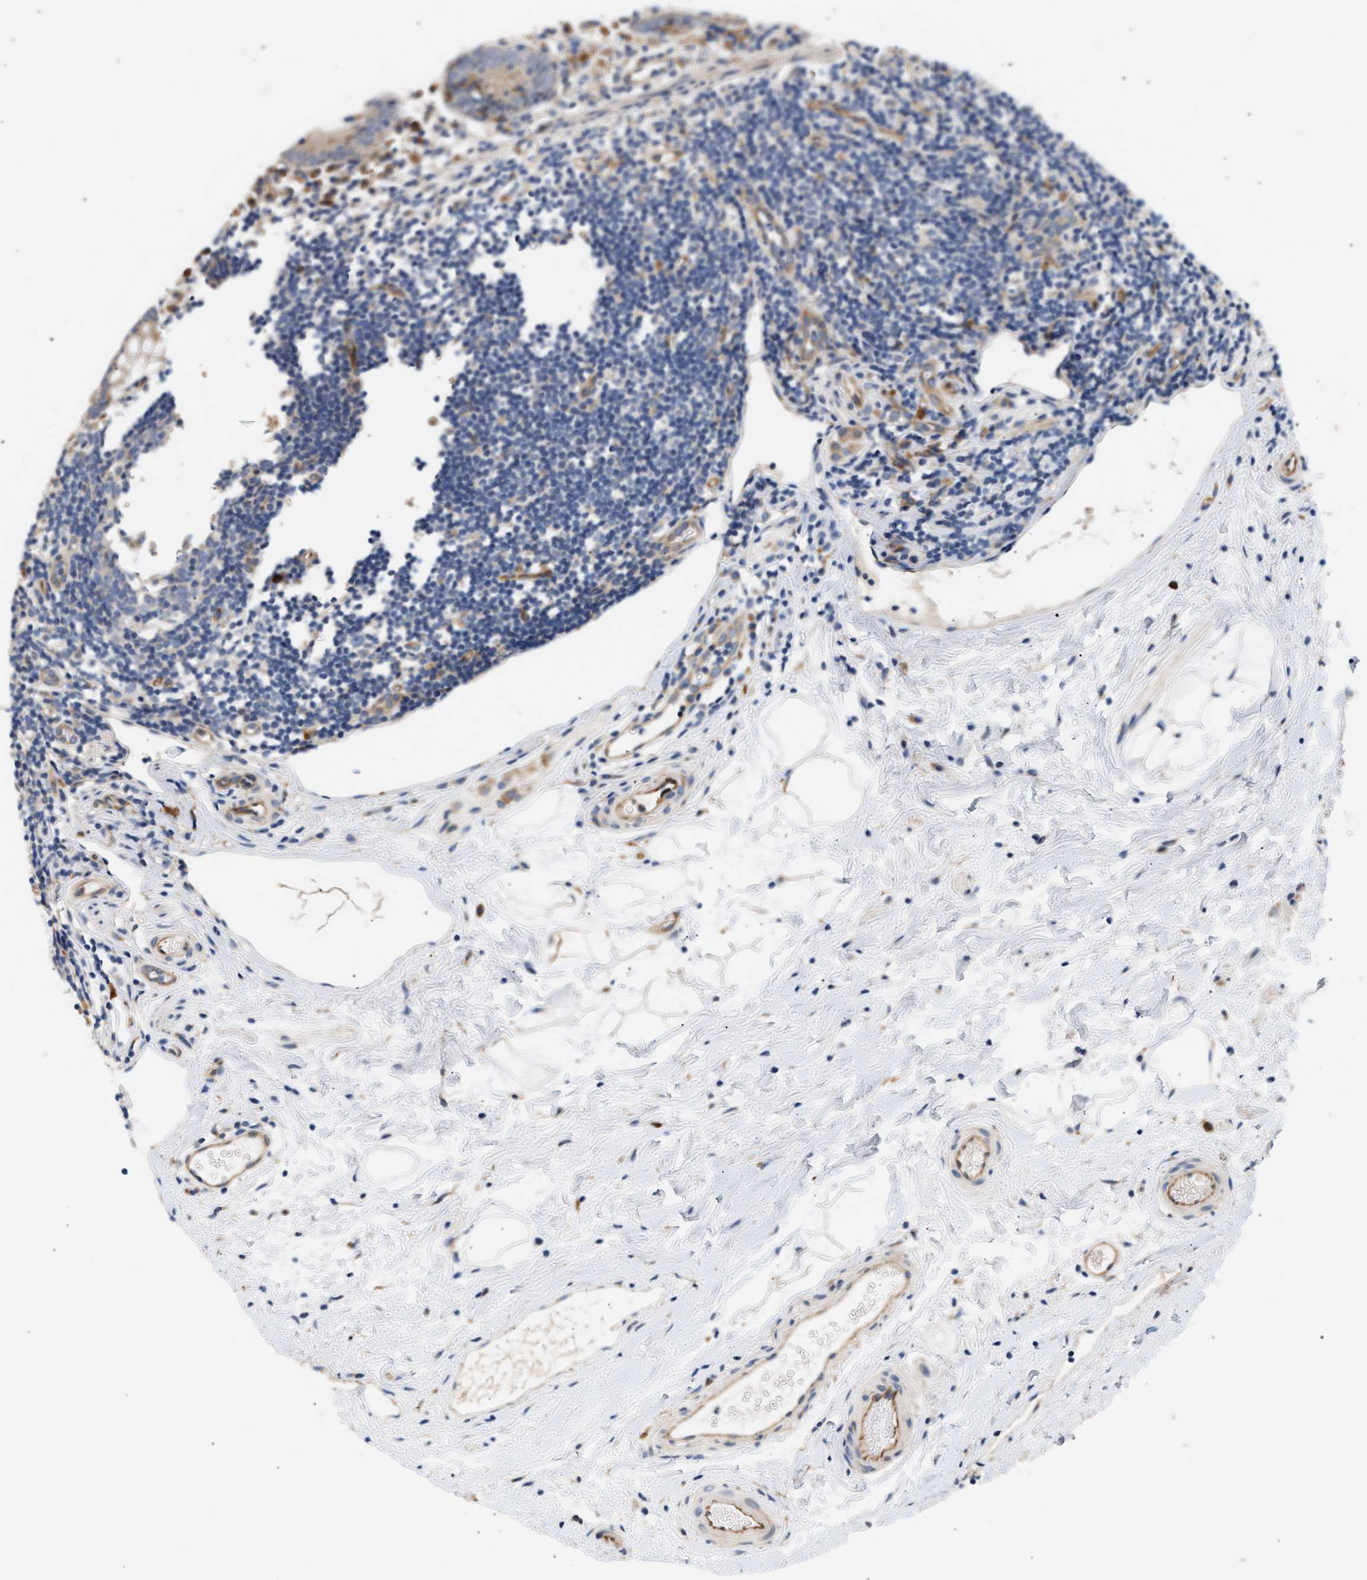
{"staining": {"intensity": "weak", "quantity": ">75%", "location": "cytoplasmic/membranous"}, "tissue": "appendix", "cell_type": "Glandular cells", "image_type": "normal", "snomed": [{"axis": "morphology", "description": "Normal tissue, NOS"}, {"axis": "topography", "description": "Appendix"}], "caption": "This micrograph reveals IHC staining of normal human appendix, with low weak cytoplasmic/membranous expression in approximately >75% of glandular cells.", "gene": "IFT74", "patient": {"sex": "female", "age": 20}}